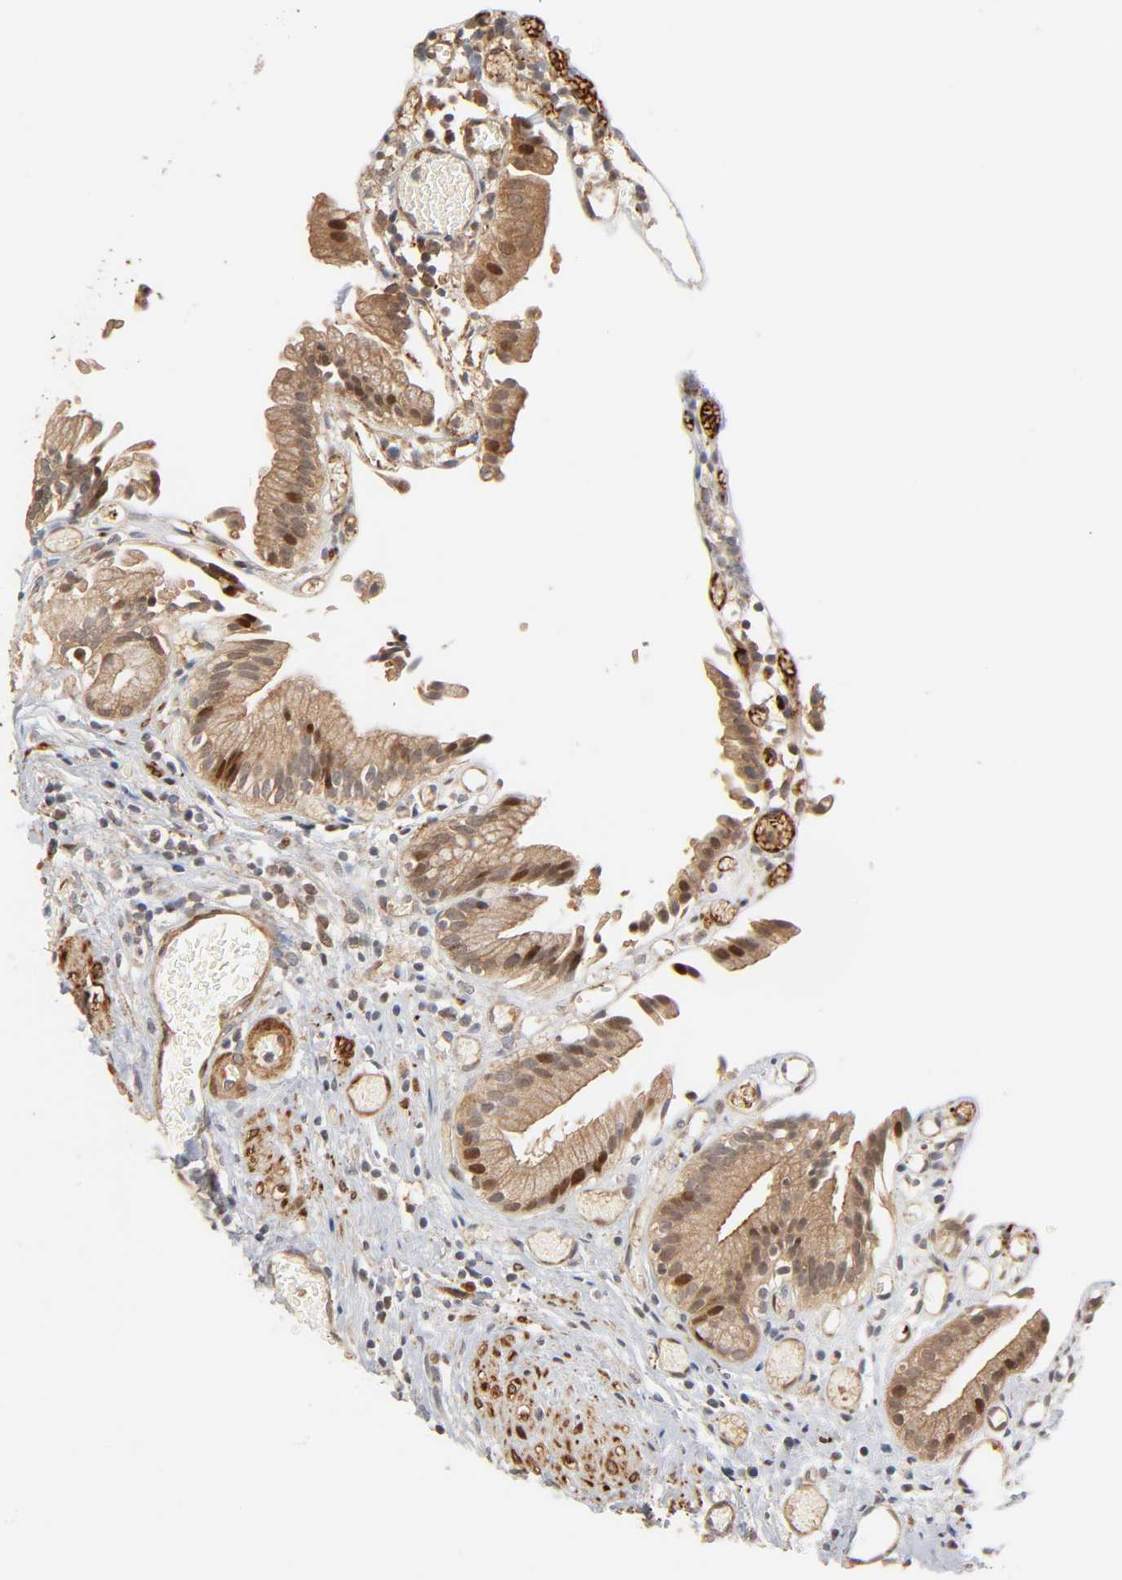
{"staining": {"intensity": "moderate", "quantity": ">75%", "location": "cytoplasmic/membranous,nuclear"}, "tissue": "gallbladder", "cell_type": "Glandular cells", "image_type": "normal", "snomed": [{"axis": "morphology", "description": "Normal tissue, NOS"}, {"axis": "topography", "description": "Gallbladder"}], "caption": "Protein analysis of benign gallbladder shows moderate cytoplasmic/membranous,nuclear staining in approximately >75% of glandular cells. Immunohistochemistry stains the protein of interest in brown and the nuclei are stained blue.", "gene": "NEMF", "patient": {"sex": "male", "age": 65}}